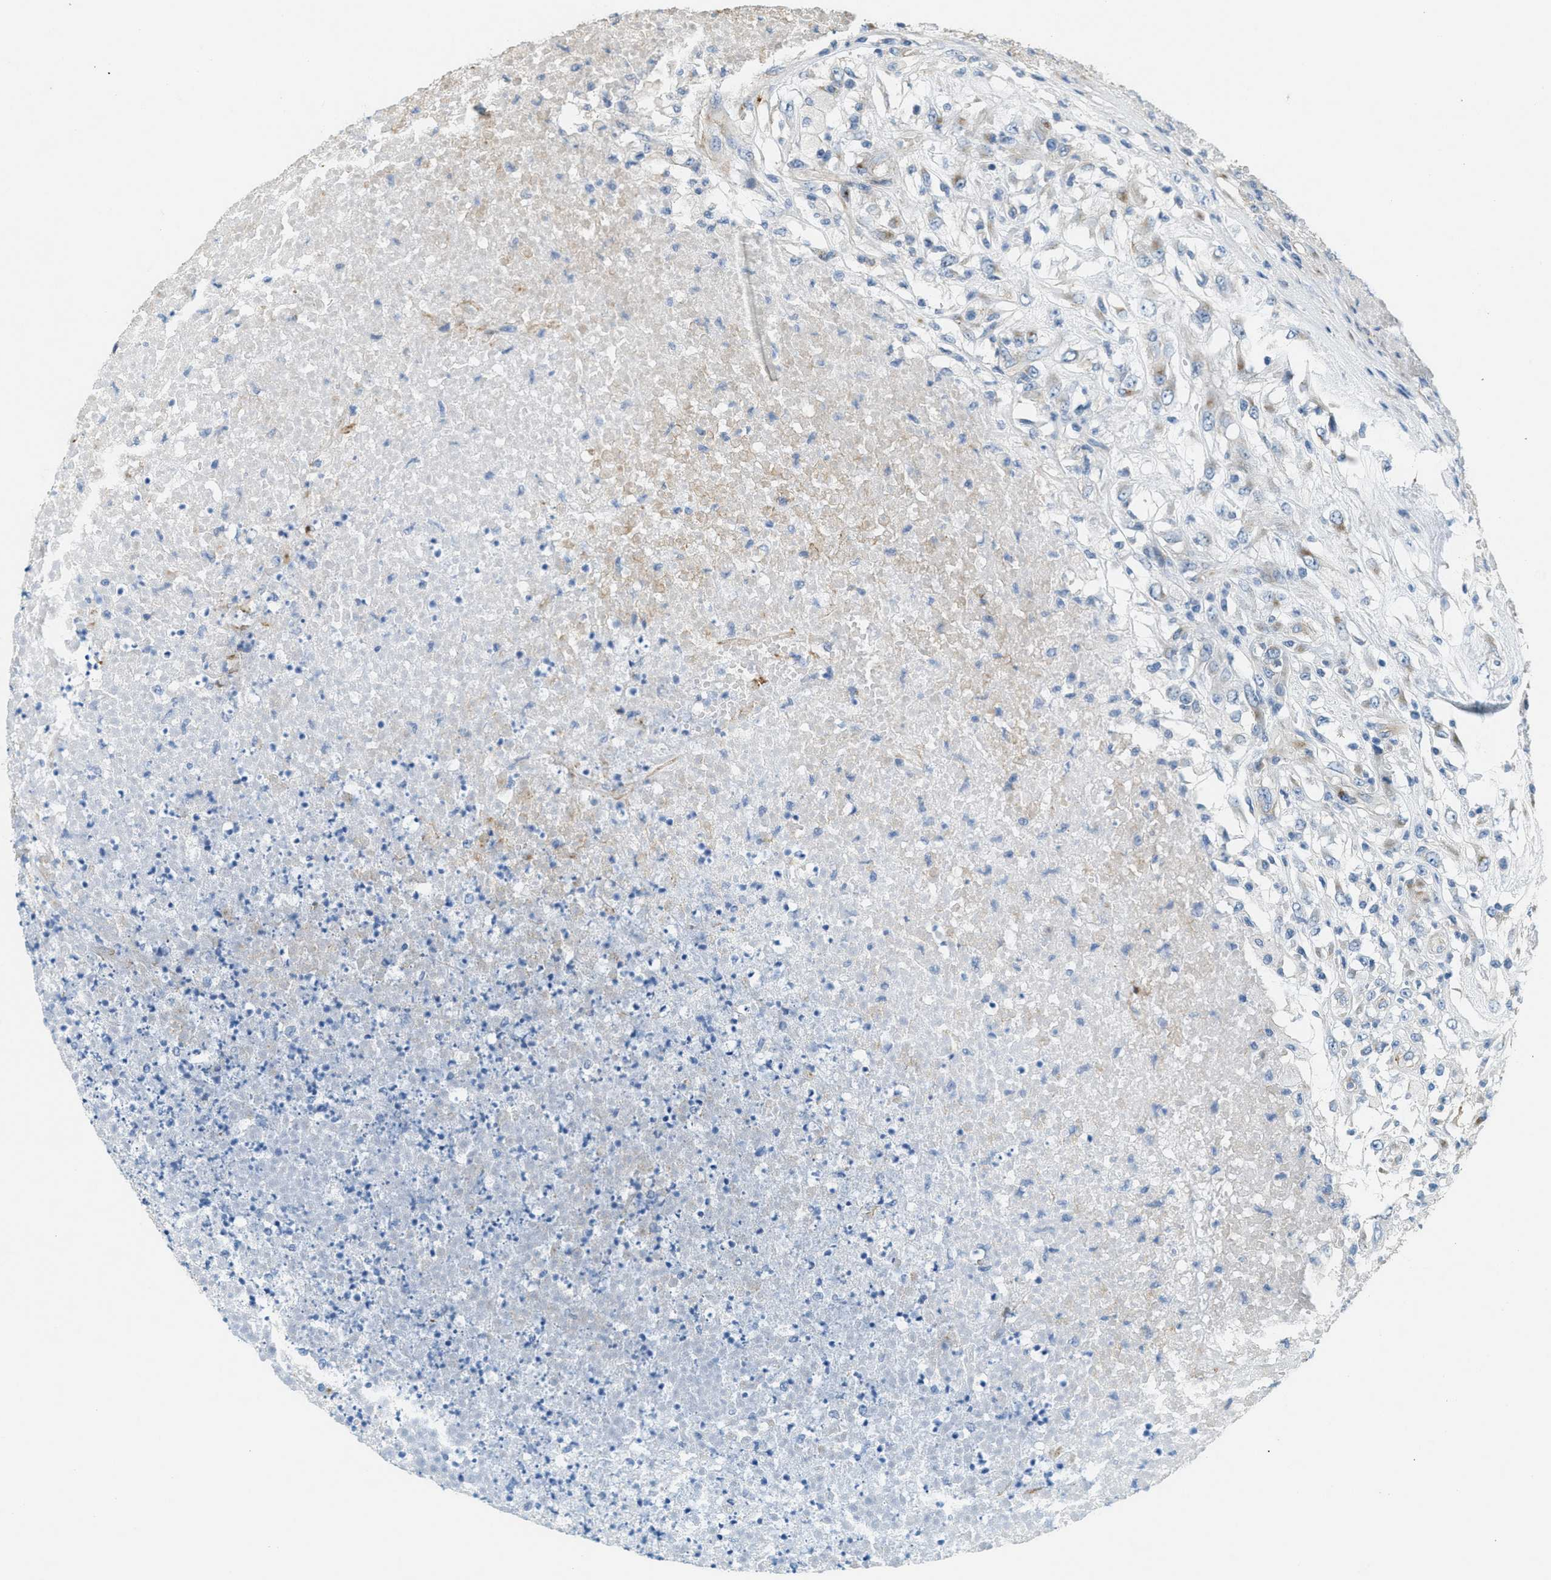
{"staining": {"intensity": "negative", "quantity": "none", "location": "none"}, "tissue": "testis cancer", "cell_type": "Tumor cells", "image_type": "cancer", "snomed": [{"axis": "morphology", "description": "Seminoma, NOS"}, {"axis": "topography", "description": "Testis"}], "caption": "The micrograph reveals no significant expression in tumor cells of testis cancer (seminoma). Nuclei are stained in blue.", "gene": "ADCY5", "patient": {"sex": "male", "age": 59}}